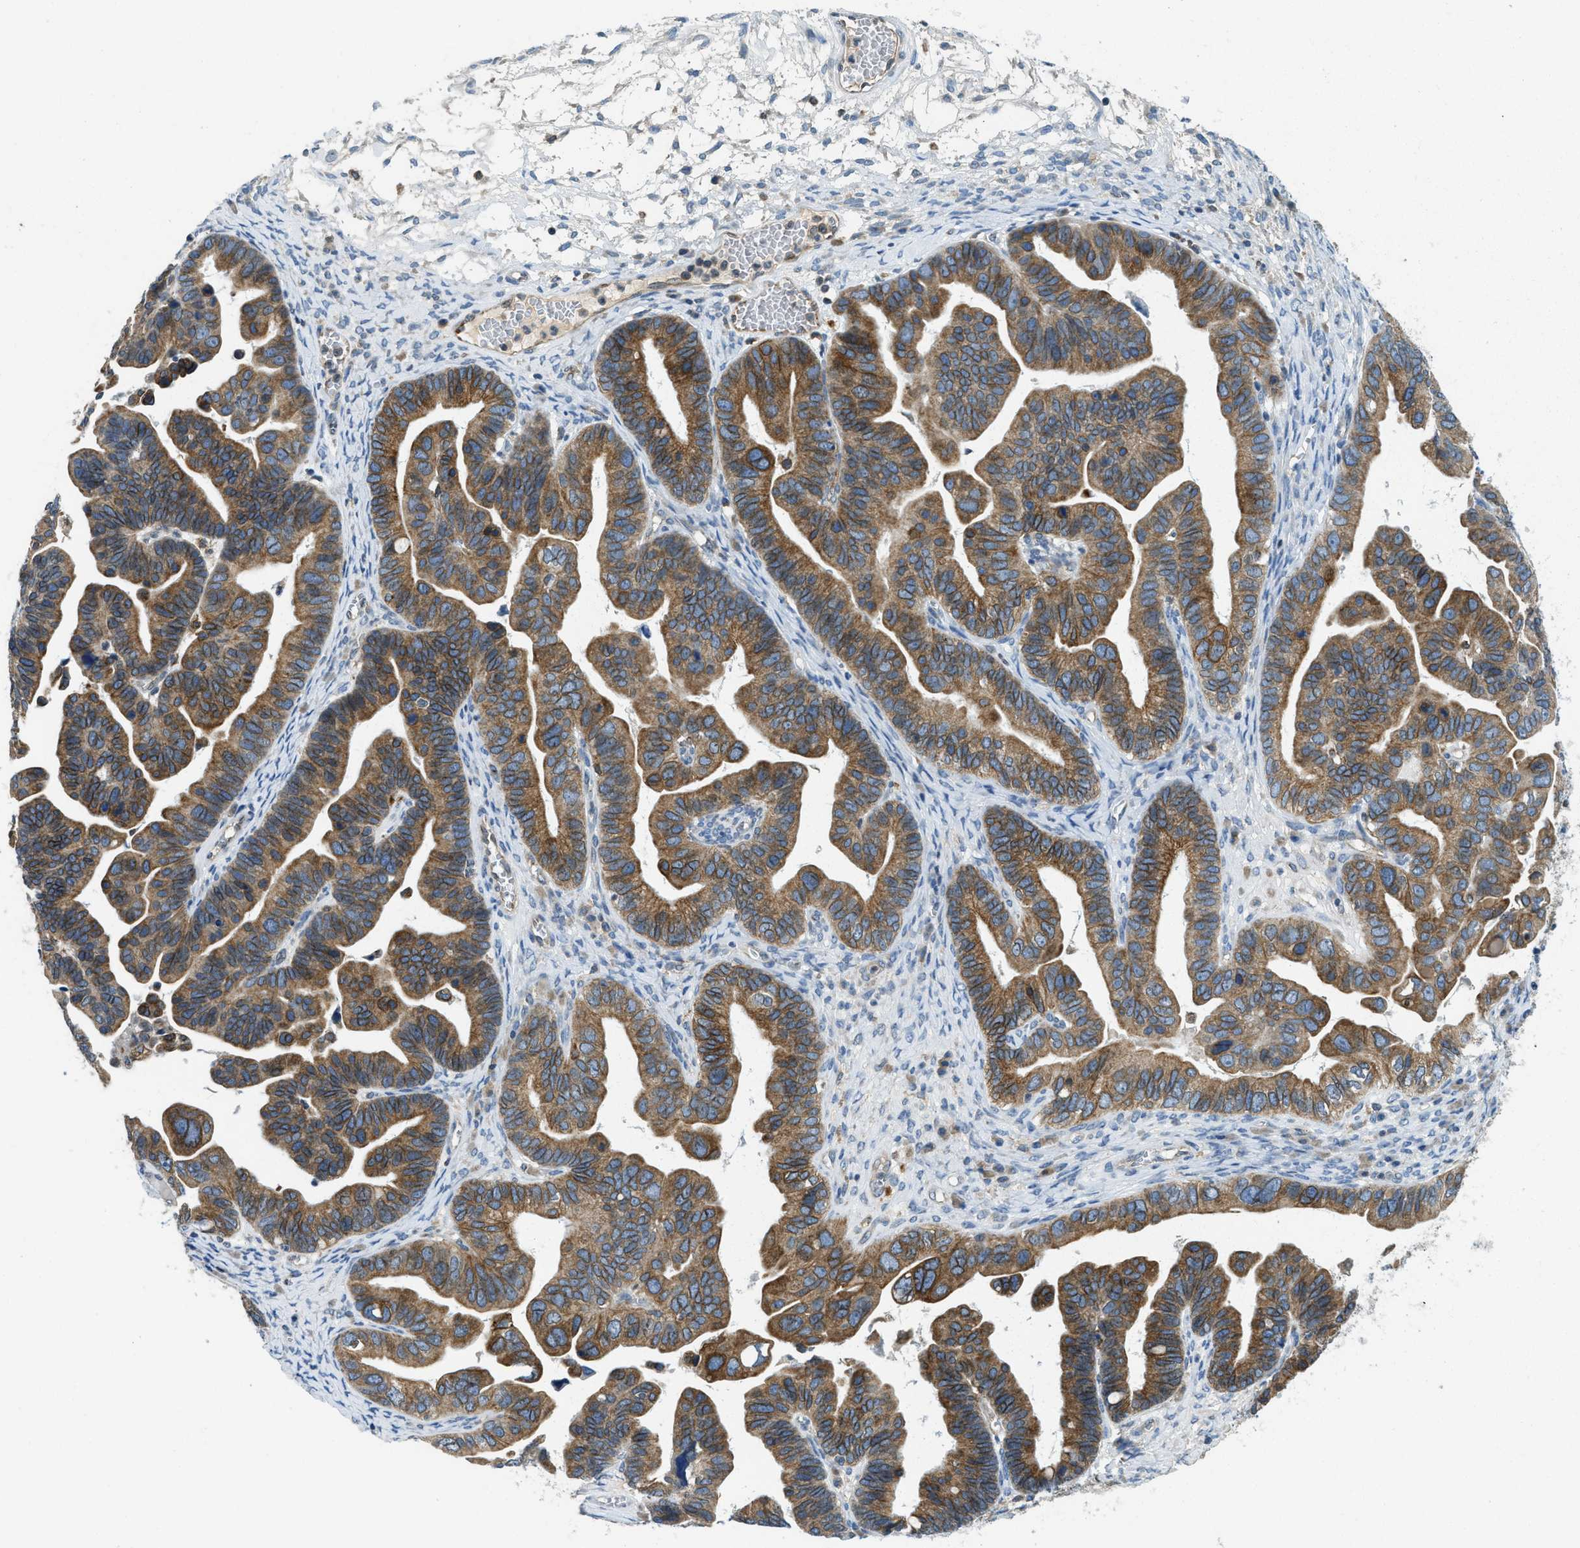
{"staining": {"intensity": "moderate", "quantity": ">75%", "location": "cytoplasmic/membranous"}, "tissue": "ovarian cancer", "cell_type": "Tumor cells", "image_type": "cancer", "snomed": [{"axis": "morphology", "description": "Cystadenocarcinoma, serous, NOS"}, {"axis": "topography", "description": "Ovary"}], "caption": "Ovarian serous cystadenocarcinoma stained with a brown dye displays moderate cytoplasmic/membranous positive expression in approximately >75% of tumor cells.", "gene": "BCAP31", "patient": {"sex": "female", "age": 56}}